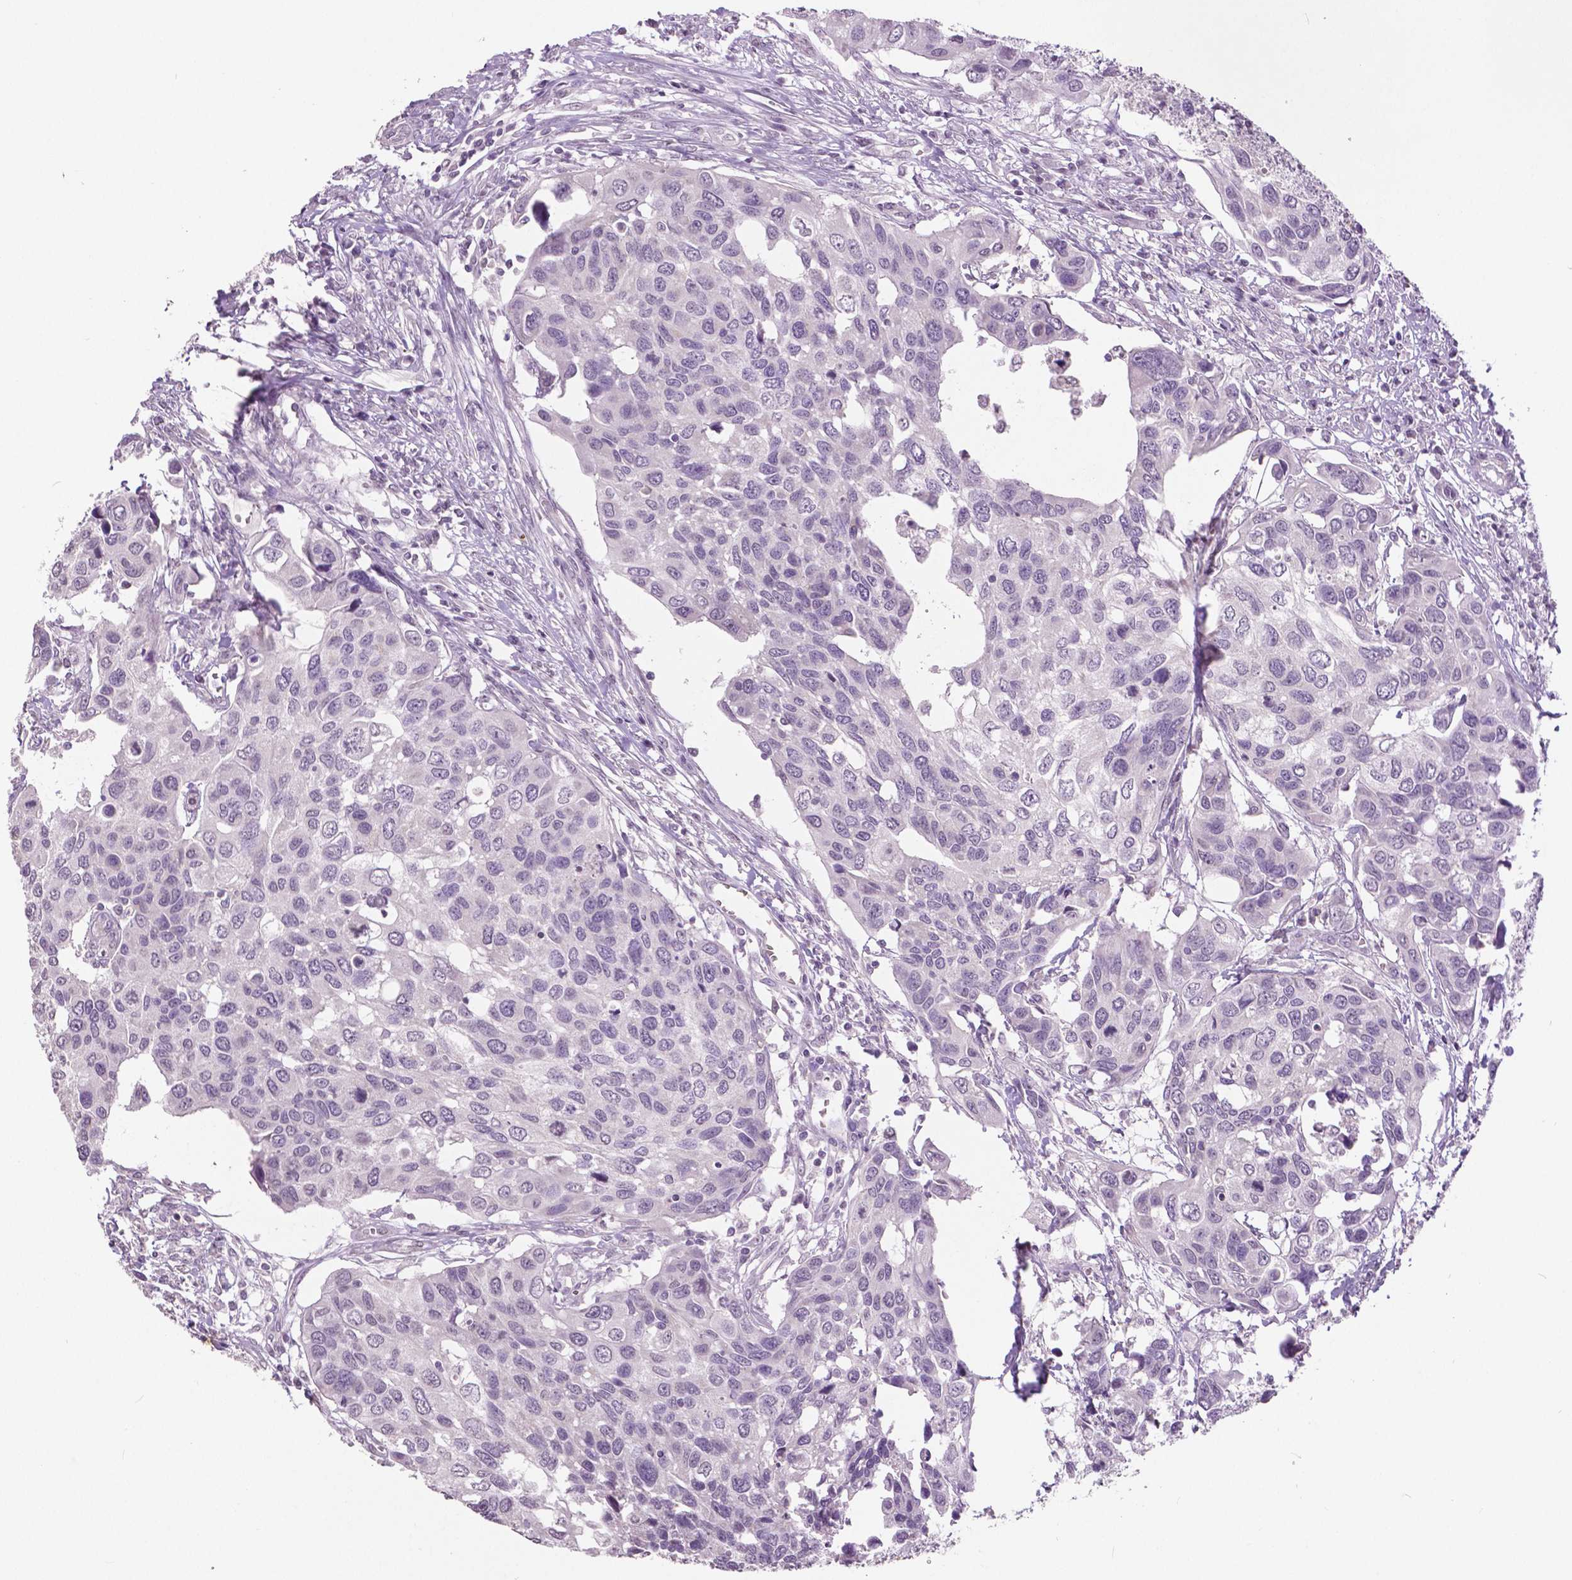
{"staining": {"intensity": "negative", "quantity": "none", "location": "none"}, "tissue": "urothelial cancer", "cell_type": "Tumor cells", "image_type": "cancer", "snomed": [{"axis": "morphology", "description": "Urothelial carcinoma, High grade"}, {"axis": "topography", "description": "Urinary bladder"}], "caption": "This is an immunohistochemistry image of urothelial carcinoma (high-grade). There is no positivity in tumor cells.", "gene": "GRIN2A", "patient": {"sex": "male", "age": 60}}